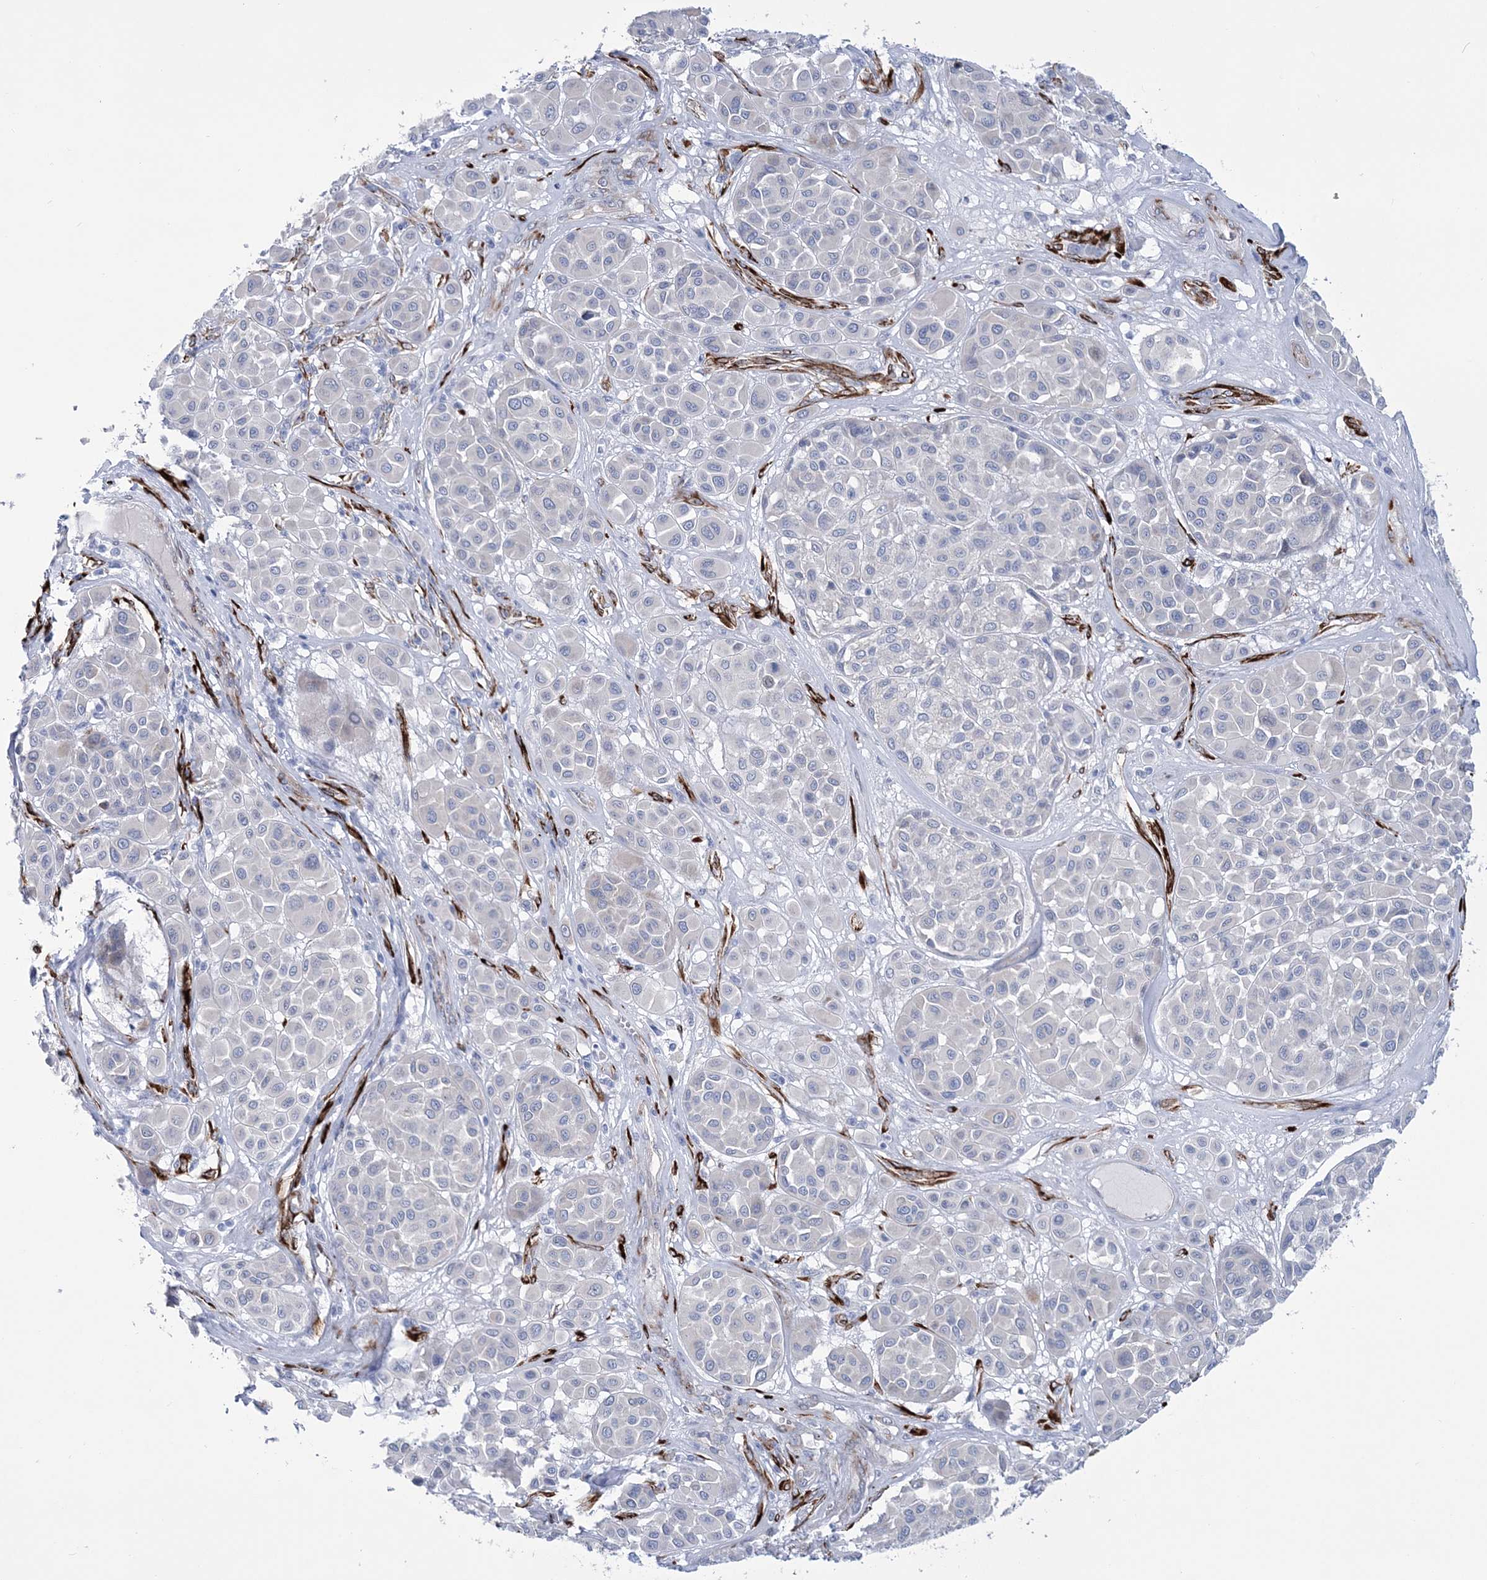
{"staining": {"intensity": "negative", "quantity": "none", "location": "none"}, "tissue": "melanoma", "cell_type": "Tumor cells", "image_type": "cancer", "snomed": [{"axis": "morphology", "description": "Malignant melanoma, Metastatic site"}, {"axis": "topography", "description": "Soft tissue"}], "caption": "Immunohistochemical staining of human malignant melanoma (metastatic site) exhibits no significant positivity in tumor cells.", "gene": "RAB11FIP5", "patient": {"sex": "male", "age": 41}}